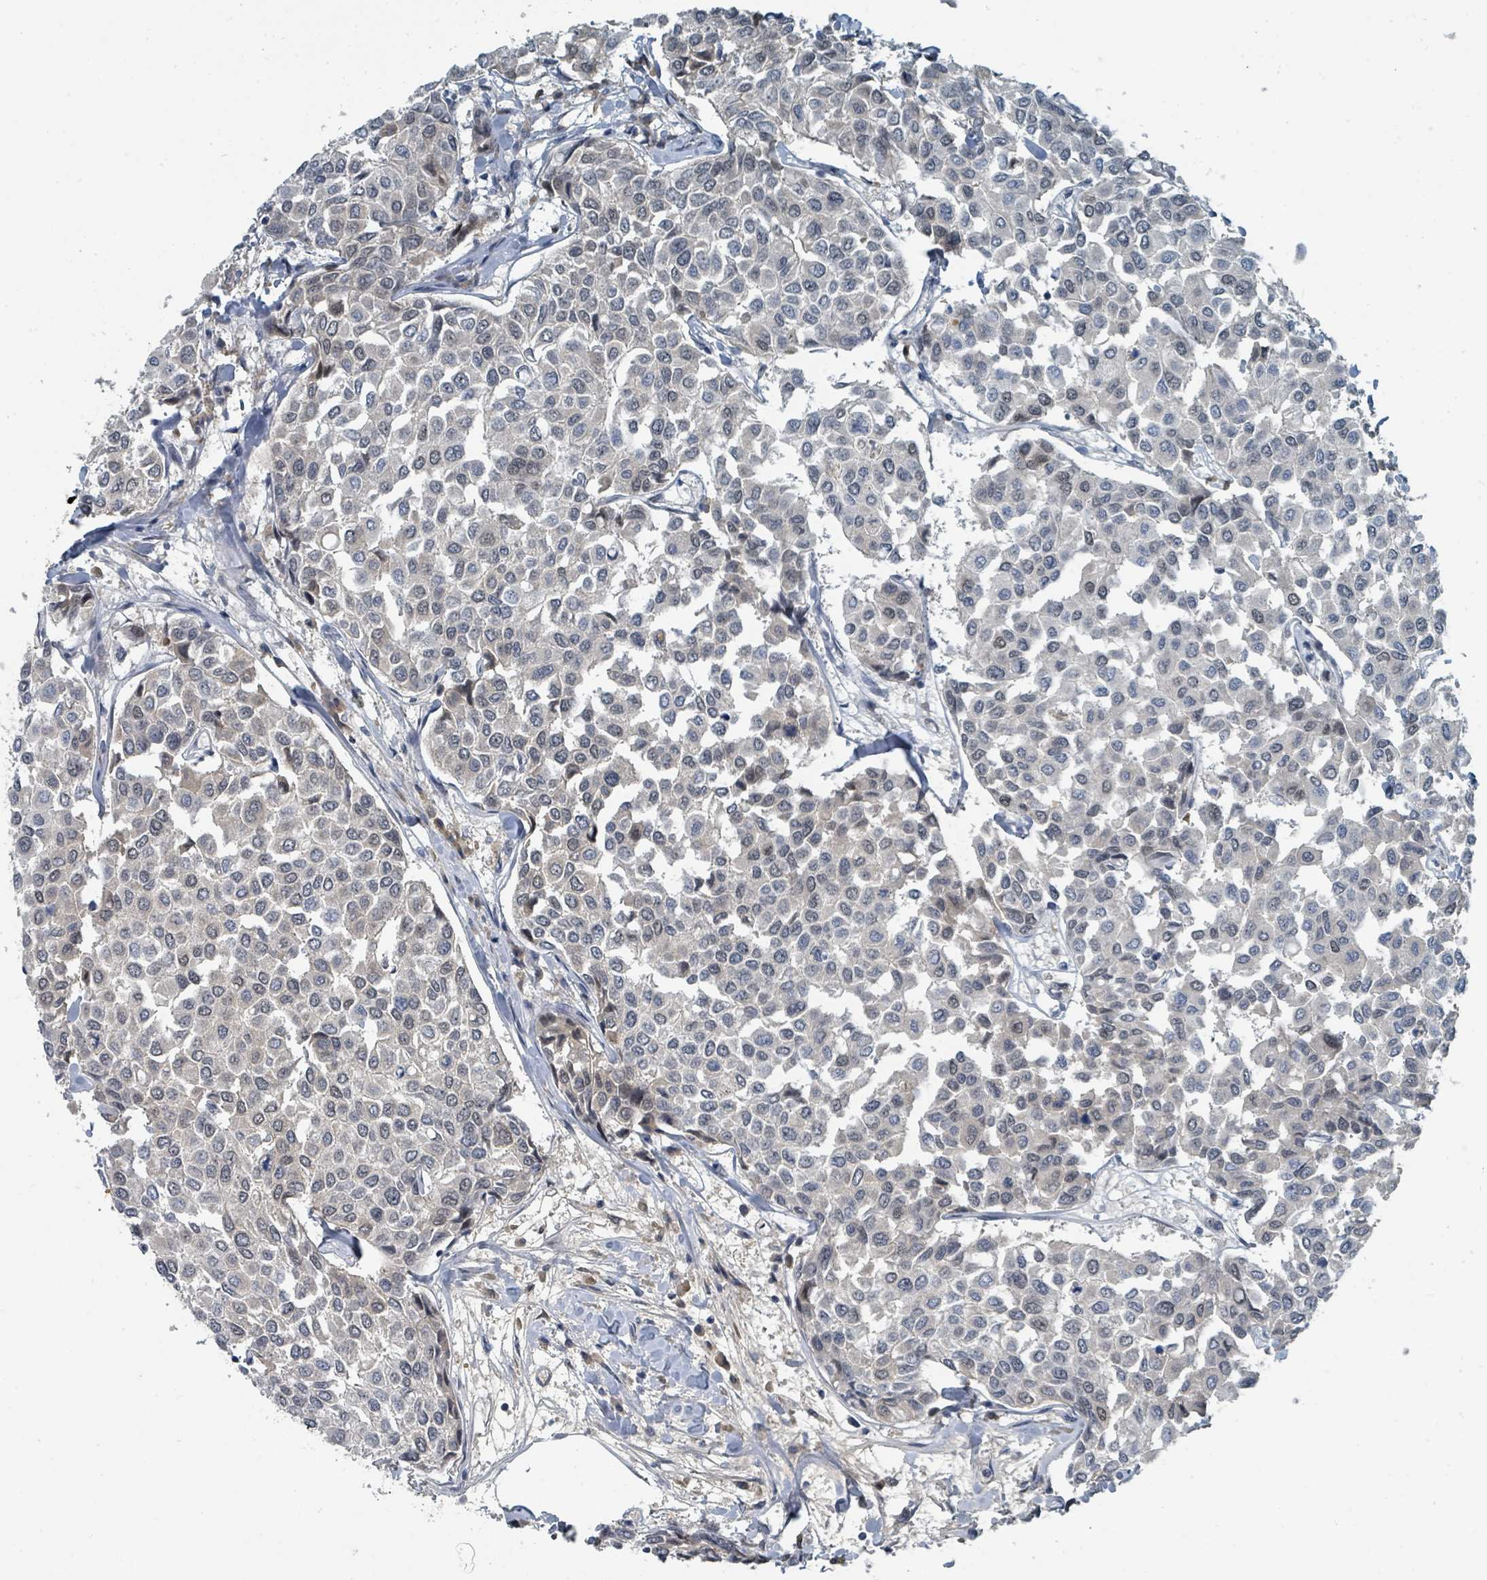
{"staining": {"intensity": "negative", "quantity": "none", "location": "none"}, "tissue": "breast cancer", "cell_type": "Tumor cells", "image_type": "cancer", "snomed": [{"axis": "morphology", "description": "Duct carcinoma"}, {"axis": "topography", "description": "Breast"}], "caption": "Immunohistochemistry image of neoplastic tissue: human breast cancer (invasive ductal carcinoma) stained with DAB (3,3'-diaminobenzidine) displays no significant protein staining in tumor cells.", "gene": "UCK1", "patient": {"sex": "female", "age": 55}}